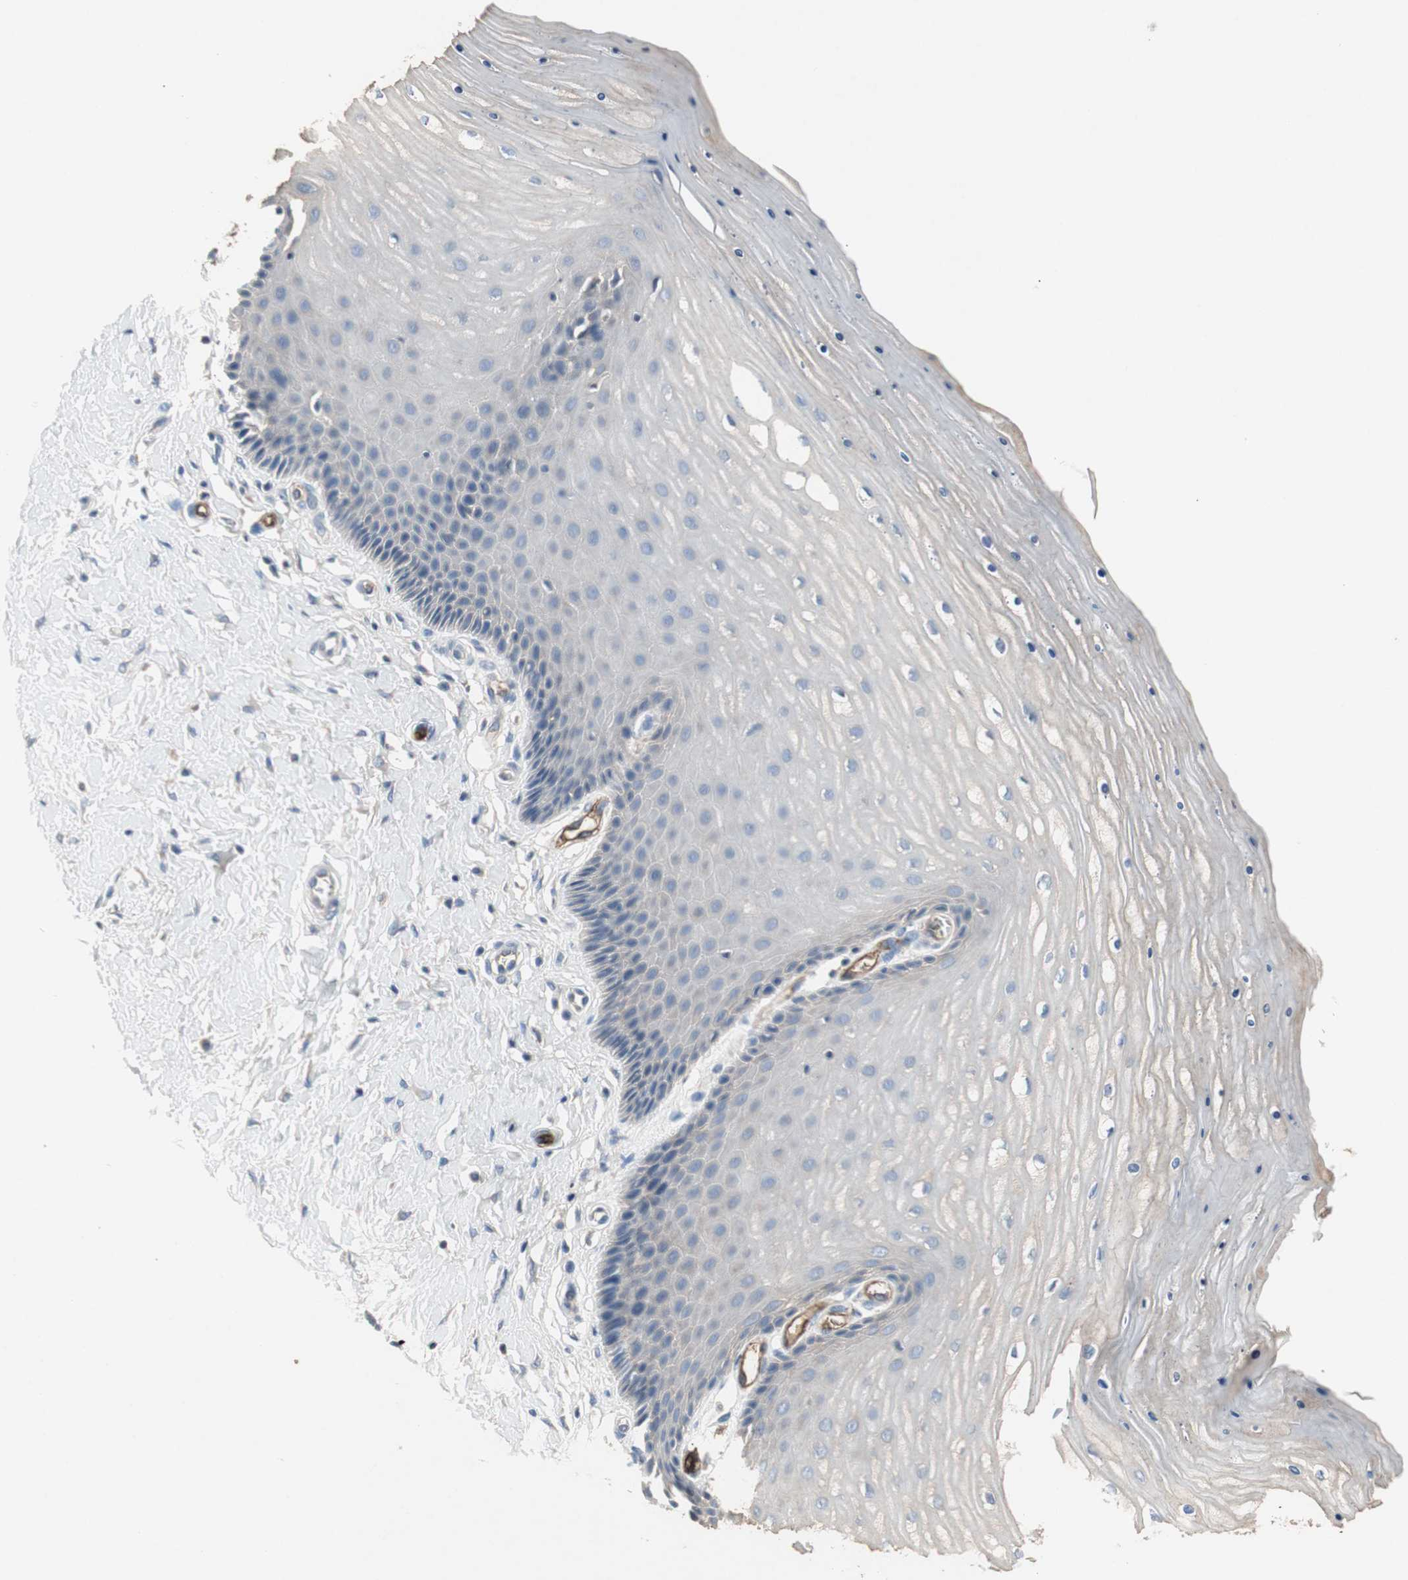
{"staining": {"intensity": "negative", "quantity": "none", "location": "none"}, "tissue": "cervix", "cell_type": "Glandular cells", "image_type": "normal", "snomed": [{"axis": "morphology", "description": "Normal tissue, NOS"}, {"axis": "topography", "description": "Cervix"}], "caption": "There is no significant positivity in glandular cells of cervix.", "gene": "ALPL", "patient": {"sex": "female", "age": 55}}